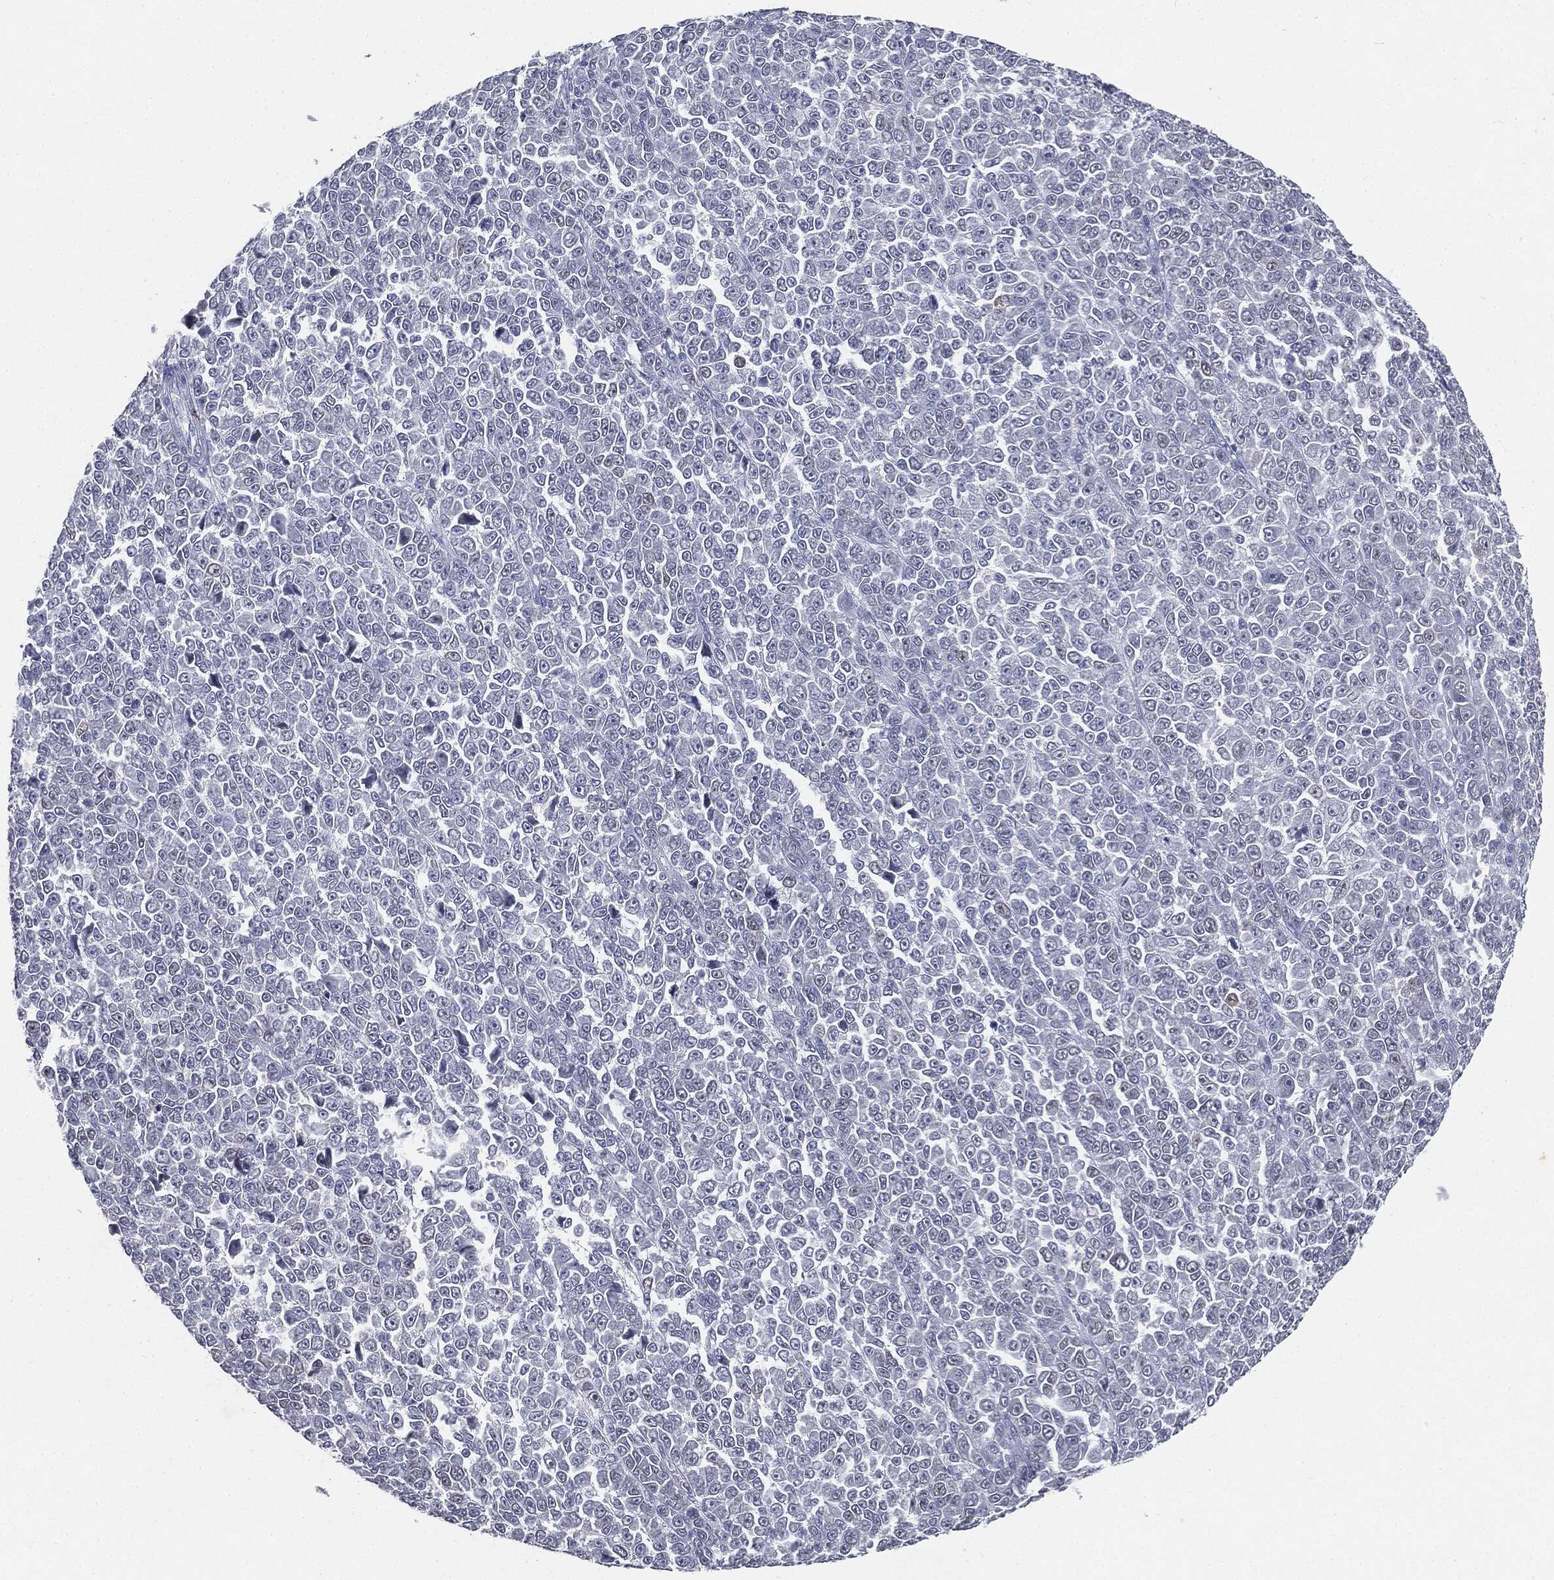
{"staining": {"intensity": "negative", "quantity": "none", "location": "none"}, "tissue": "melanoma", "cell_type": "Tumor cells", "image_type": "cancer", "snomed": [{"axis": "morphology", "description": "Malignant melanoma, NOS"}, {"axis": "topography", "description": "Skin"}], "caption": "Tumor cells are negative for brown protein staining in malignant melanoma.", "gene": "SLC2A2", "patient": {"sex": "female", "age": 95}}